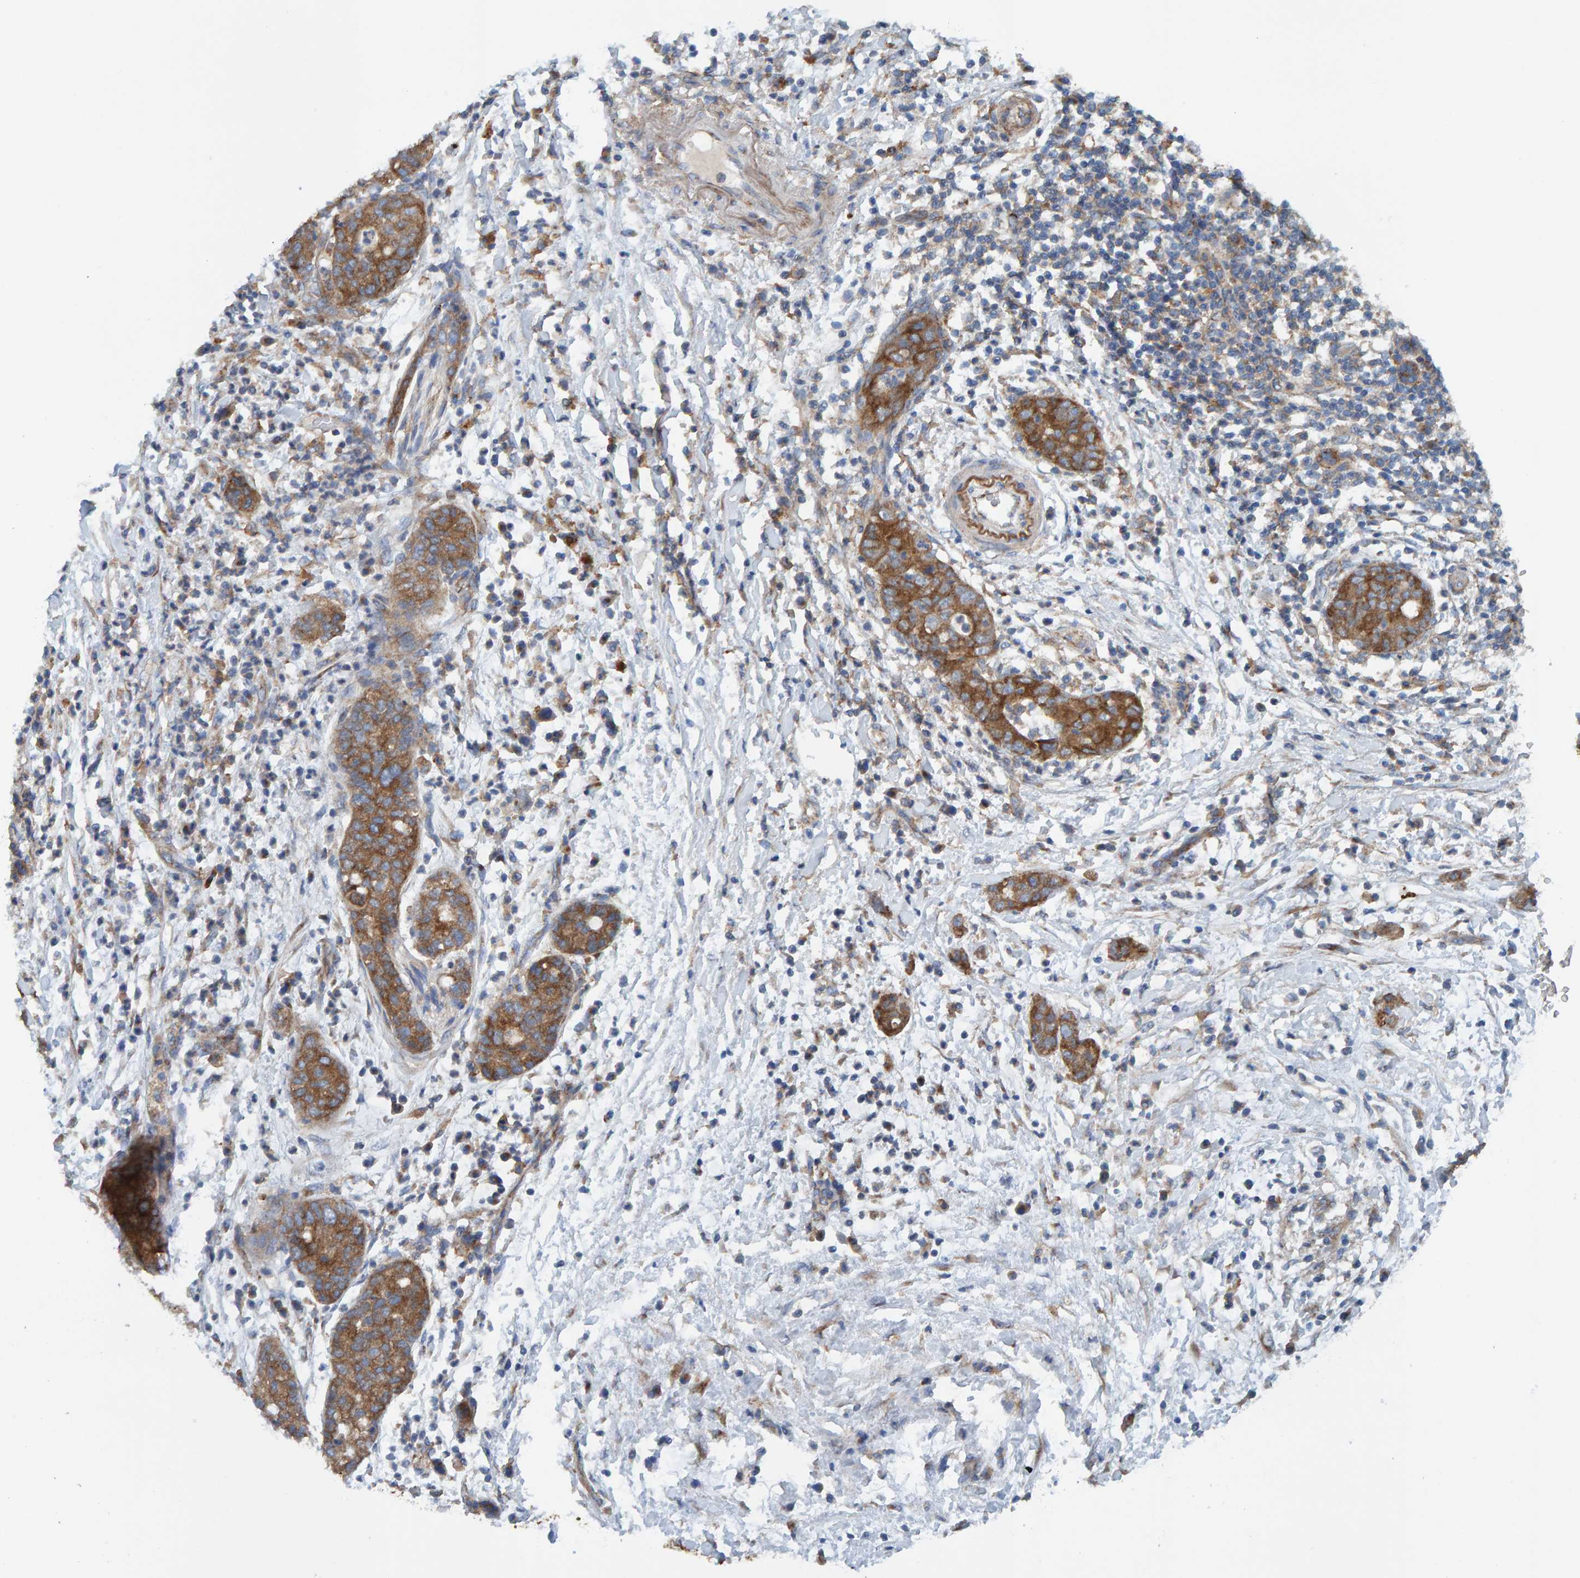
{"staining": {"intensity": "strong", "quantity": ">75%", "location": "cytoplasmic/membranous"}, "tissue": "pancreatic cancer", "cell_type": "Tumor cells", "image_type": "cancer", "snomed": [{"axis": "morphology", "description": "Adenocarcinoma, NOS"}, {"axis": "topography", "description": "Pancreas"}], "caption": "Adenocarcinoma (pancreatic) stained for a protein (brown) shows strong cytoplasmic/membranous positive expression in approximately >75% of tumor cells.", "gene": "MKLN1", "patient": {"sex": "female", "age": 78}}